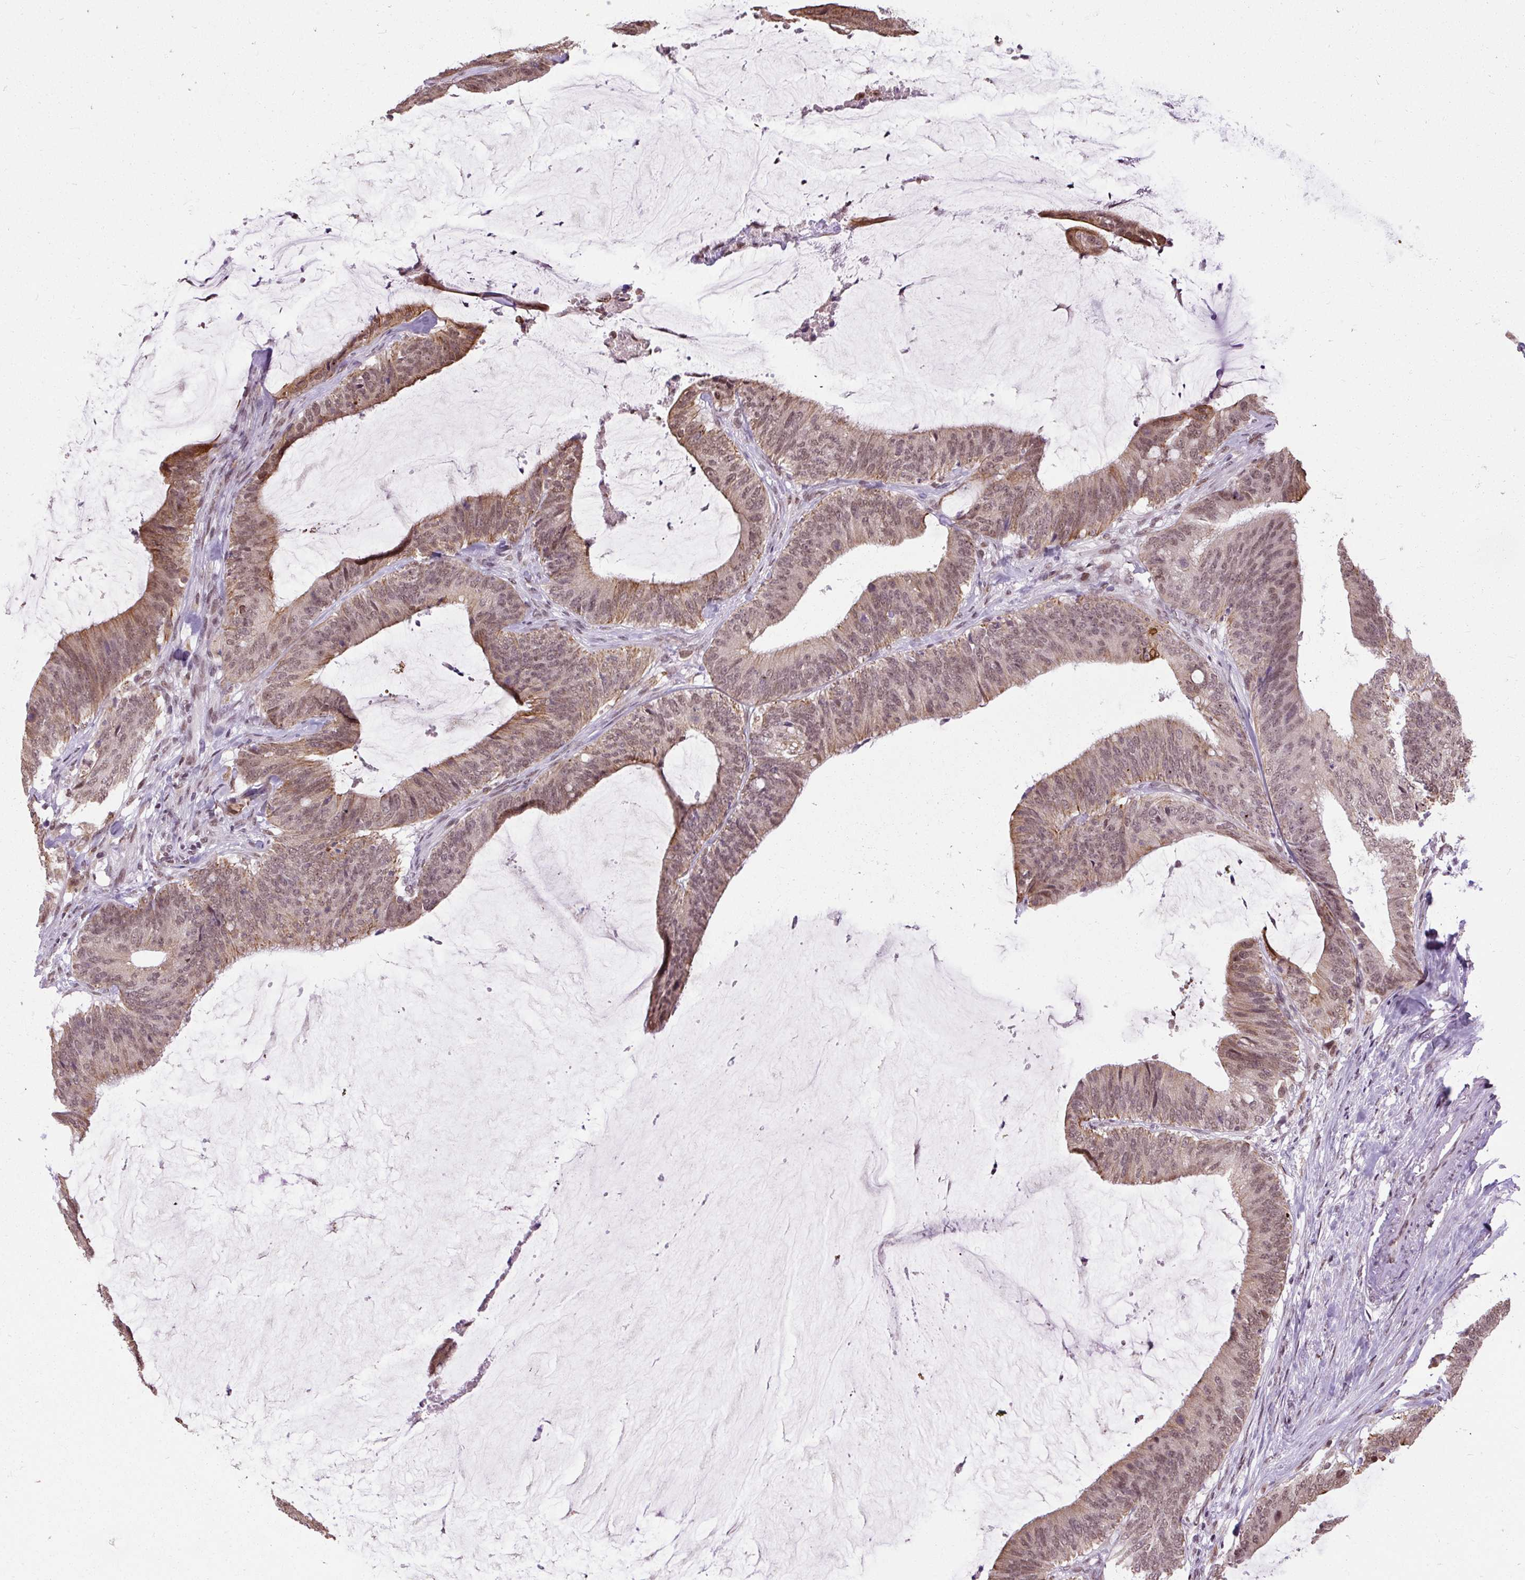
{"staining": {"intensity": "moderate", "quantity": ">75%", "location": "cytoplasmic/membranous,nuclear"}, "tissue": "colorectal cancer", "cell_type": "Tumor cells", "image_type": "cancer", "snomed": [{"axis": "morphology", "description": "Adenocarcinoma, NOS"}, {"axis": "topography", "description": "Colon"}], "caption": "DAB immunohistochemical staining of human colorectal cancer shows moderate cytoplasmic/membranous and nuclear protein expression in about >75% of tumor cells.", "gene": "ZNF672", "patient": {"sex": "female", "age": 43}}